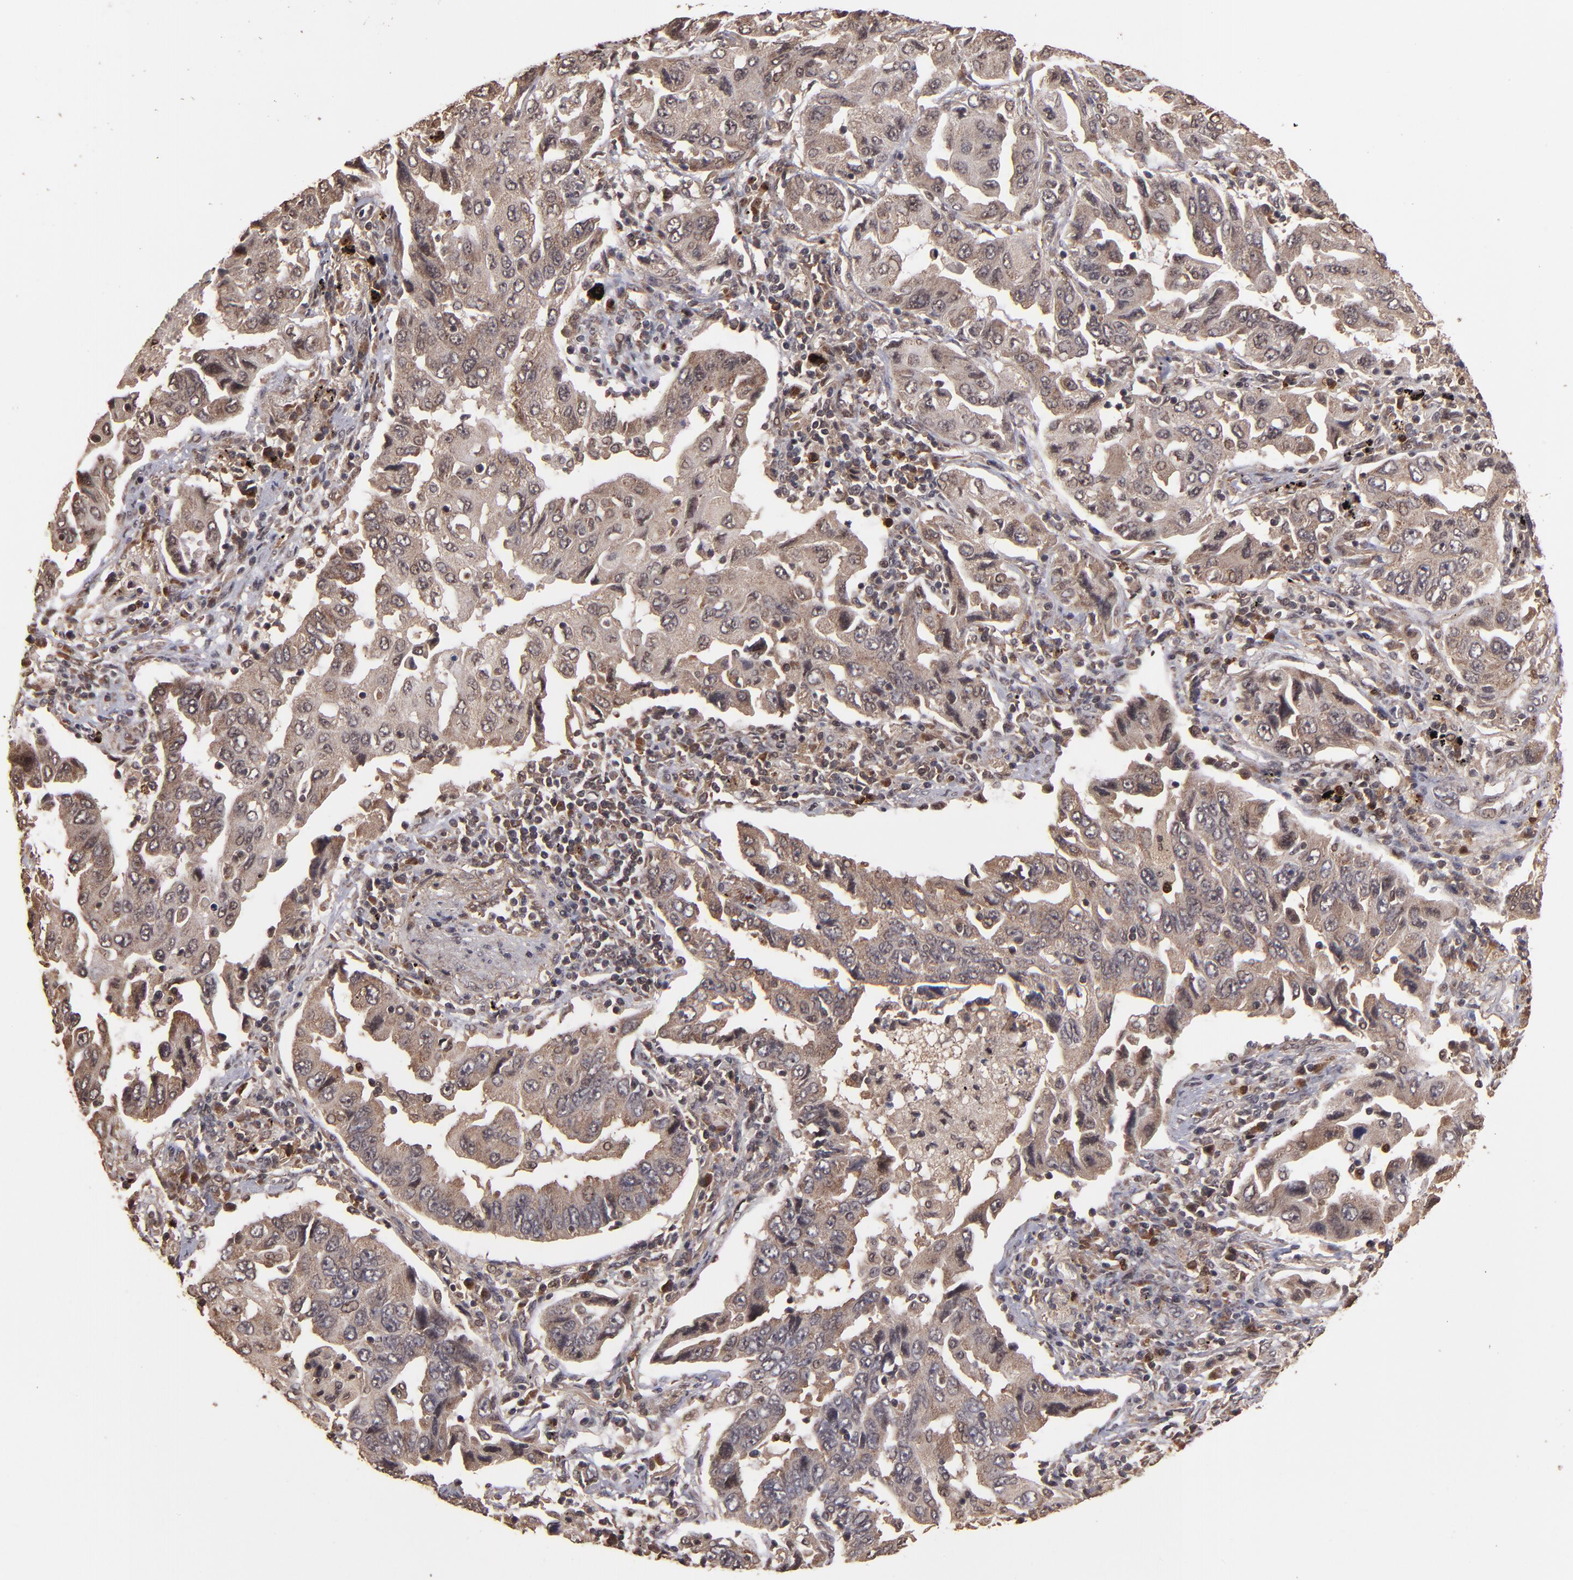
{"staining": {"intensity": "weak", "quantity": "25%-75%", "location": "cytoplasmic/membranous"}, "tissue": "lung cancer", "cell_type": "Tumor cells", "image_type": "cancer", "snomed": [{"axis": "morphology", "description": "Adenocarcinoma, NOS"}, {"axis": "topography", "description": "Lung"}], "caption": "Immunohistochemical staining of human lung cancer reveals weak cytoplasmic/membranous protein expression in approximately 25%-75% of tumor cells.", "gene": "NFE2L2", "patient": {"sex": "female", "age": 65}}